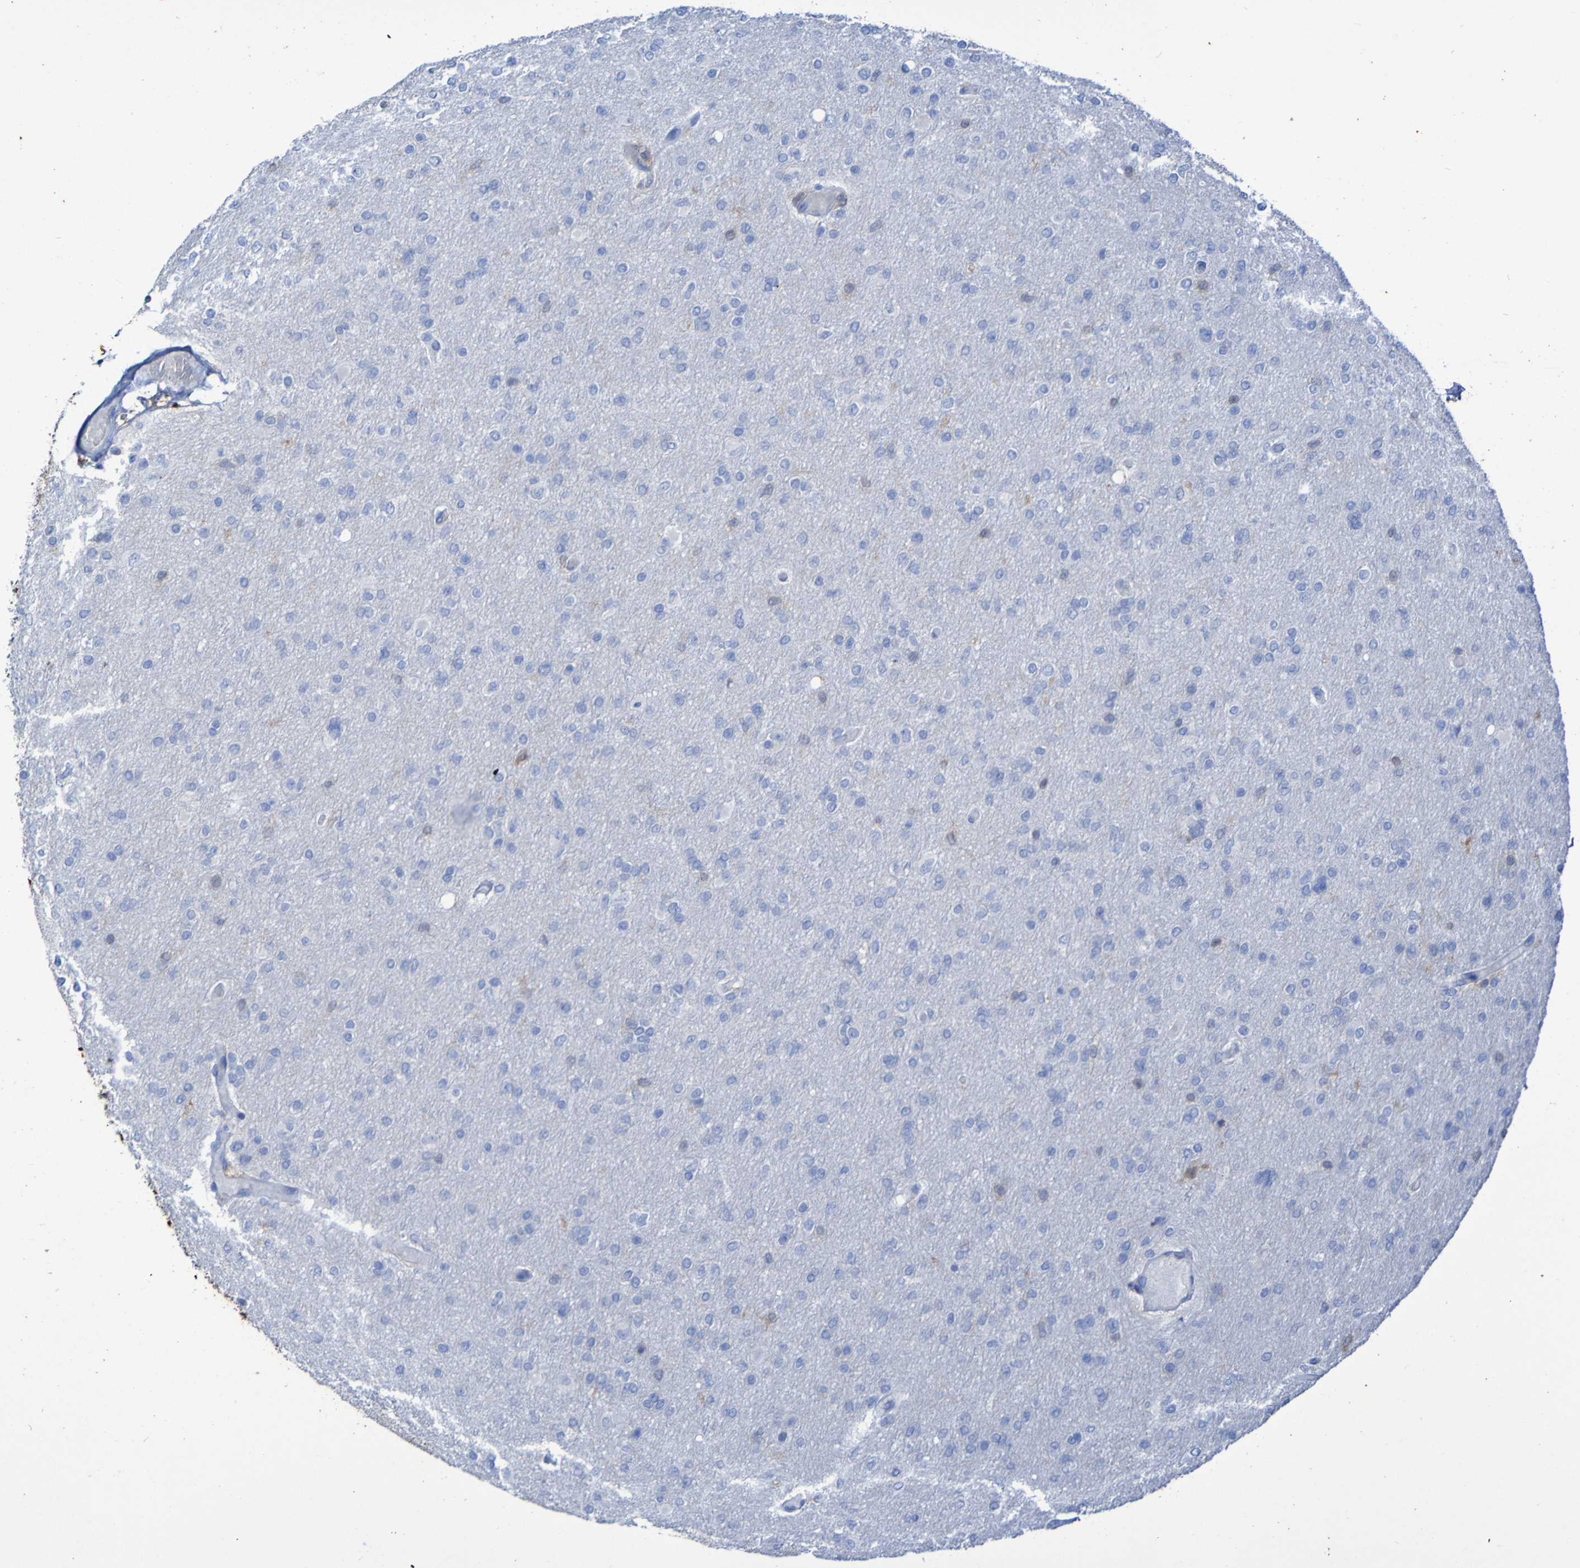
{"staining": {"intensity": "negative", "quantity": "none", "location": "none"}, "tissue": "glioma", "cell_type": "Tumor cells", "image_type": "cancer", "snomed": [{"axis": "morphology", "description": "Glioma, malignant, High grade"}, {"axis": "topography", "description": "Cerebral cortex"}], "caption": "An IHC micrograph of glioma is shown. There is no staining in tumor cells of glioma. The staining is performed using DAB brown chromogen with nuclei counter-stained in using hematoxylin.", "gene": "MPPE1", "patient": {"sex": "female", "age": 36}}